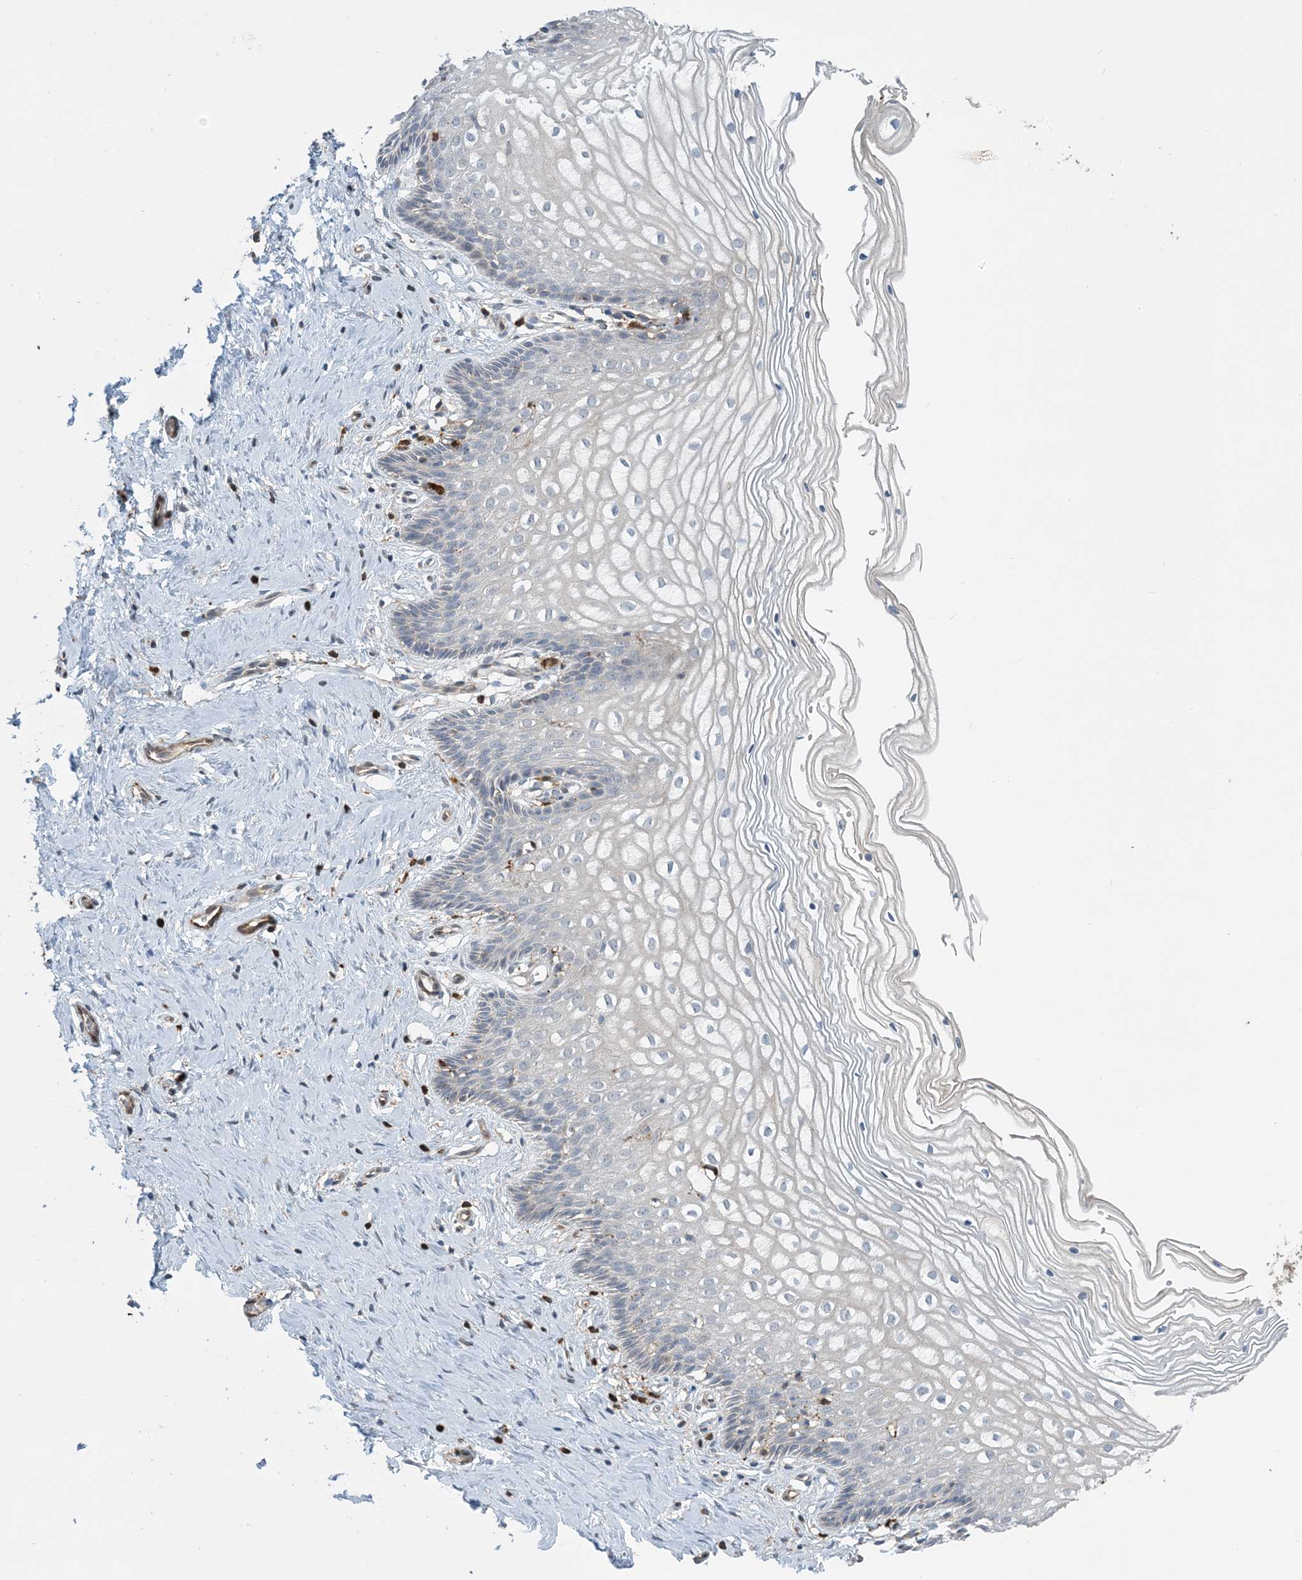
{"staining": {"intensity": "weak", "quantity": "<25%", "location": "cytoplasmic/membranous"}, "tissue": "cervix", "cell_type": "Glandular cells", "image_type": "normal", "snomed": [{"axis": "morphology", "description": "Normal tissue, NOS"}, {"axis": "topography", "description": "Cervix"}], "caption": "Protein analysis of unremarkable cervix demonstrates no significant positivity in glandular cells. The staining is performed using DAB (3,3'-diaminobenzidine) brown chromogen with nuclei counter-stained in using hematoxylin.", "gene": "TMSB4X", "patient": {"sex": "female", "age": 33}}